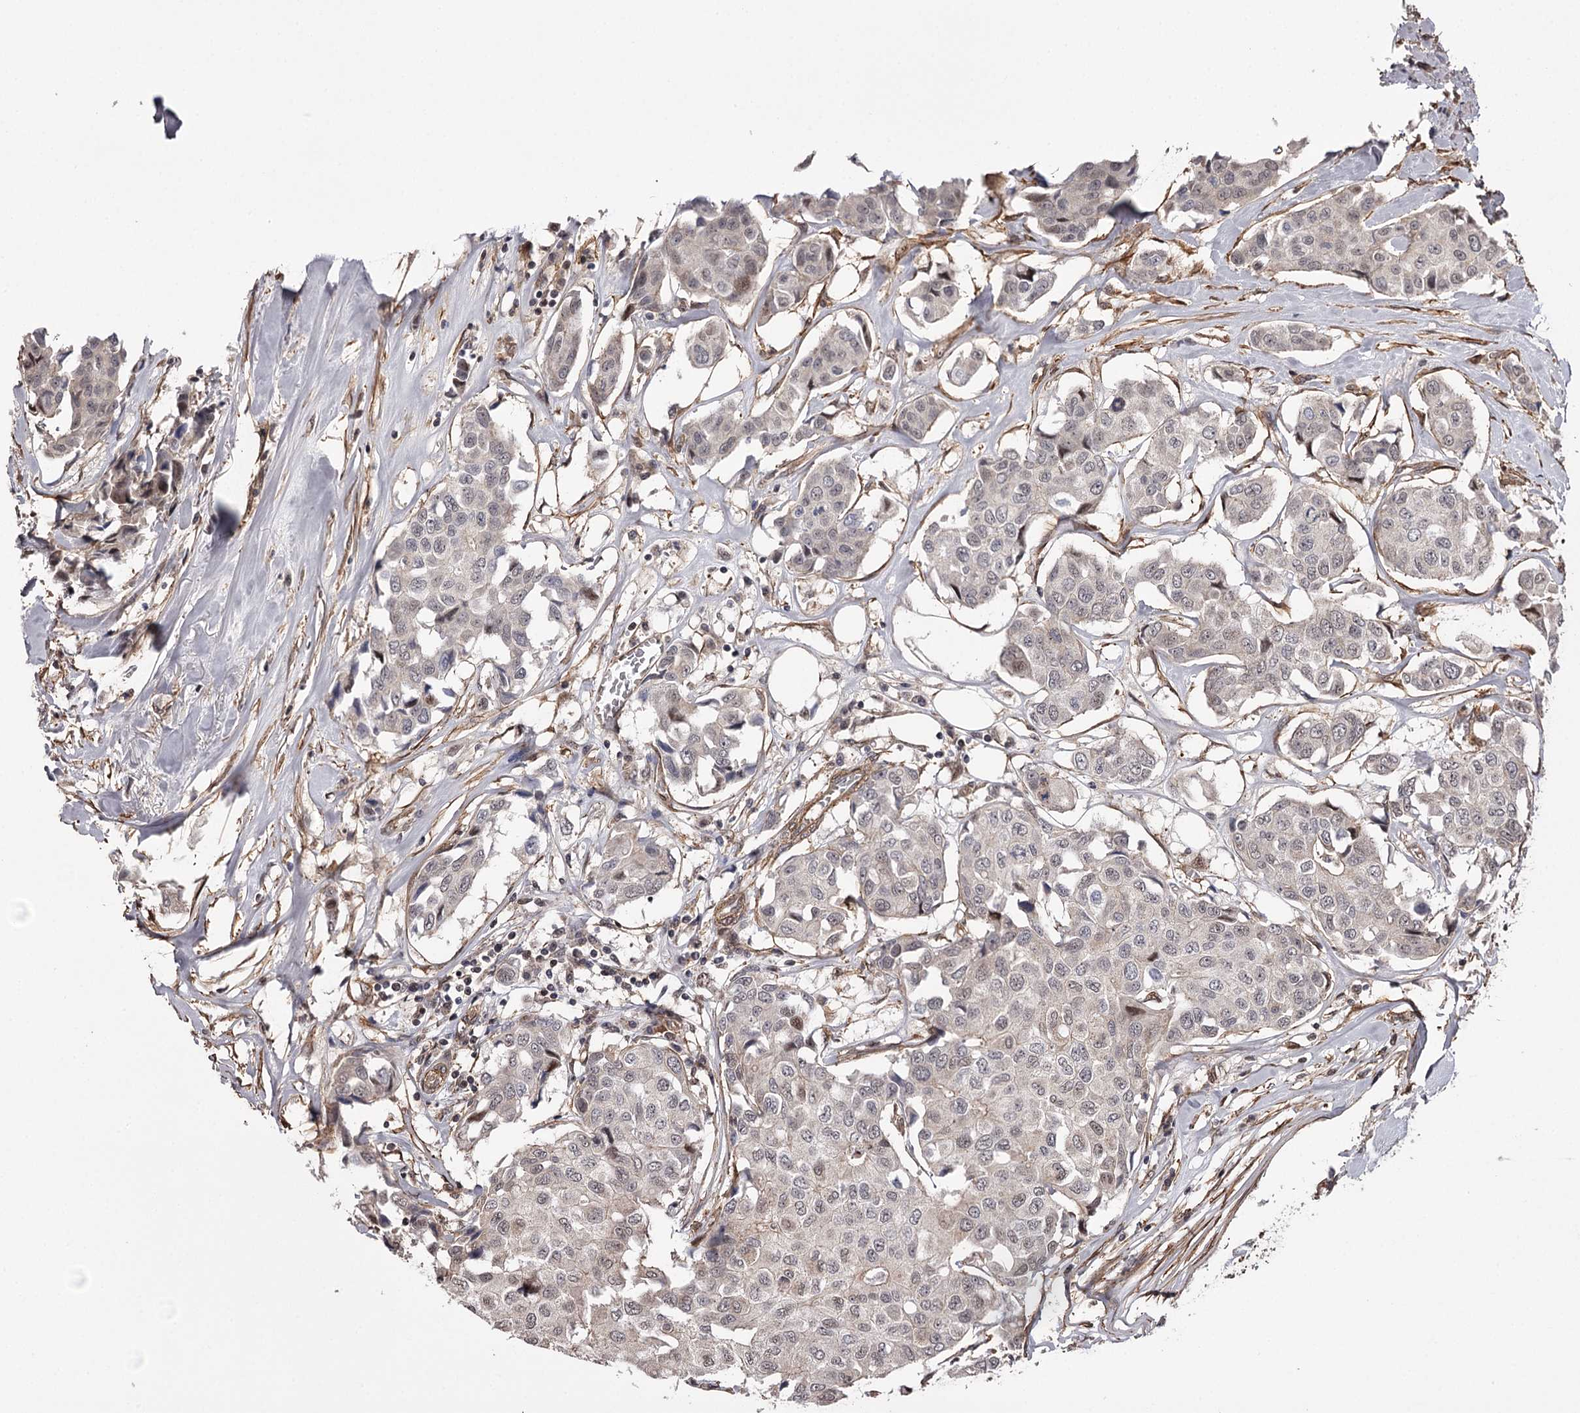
{"staining": {"intensity": "weak", "quantity": "<25%", "location": "nuclear"}, "tissue": "breast cancer", "cell_type": "Tumor cells", "image_type": "cancer", "snomed": [{"axis": "morphology", "description": "Duct carcinoma"}, {"axis": "topography", "description": "Breast"}], "caption": "Tumor cells show no significant protein positivity in breast cancer (infiltrating ductal carcinoma).", "gene": "TTC33", "patient": {"sex": "female", "age": 80}}